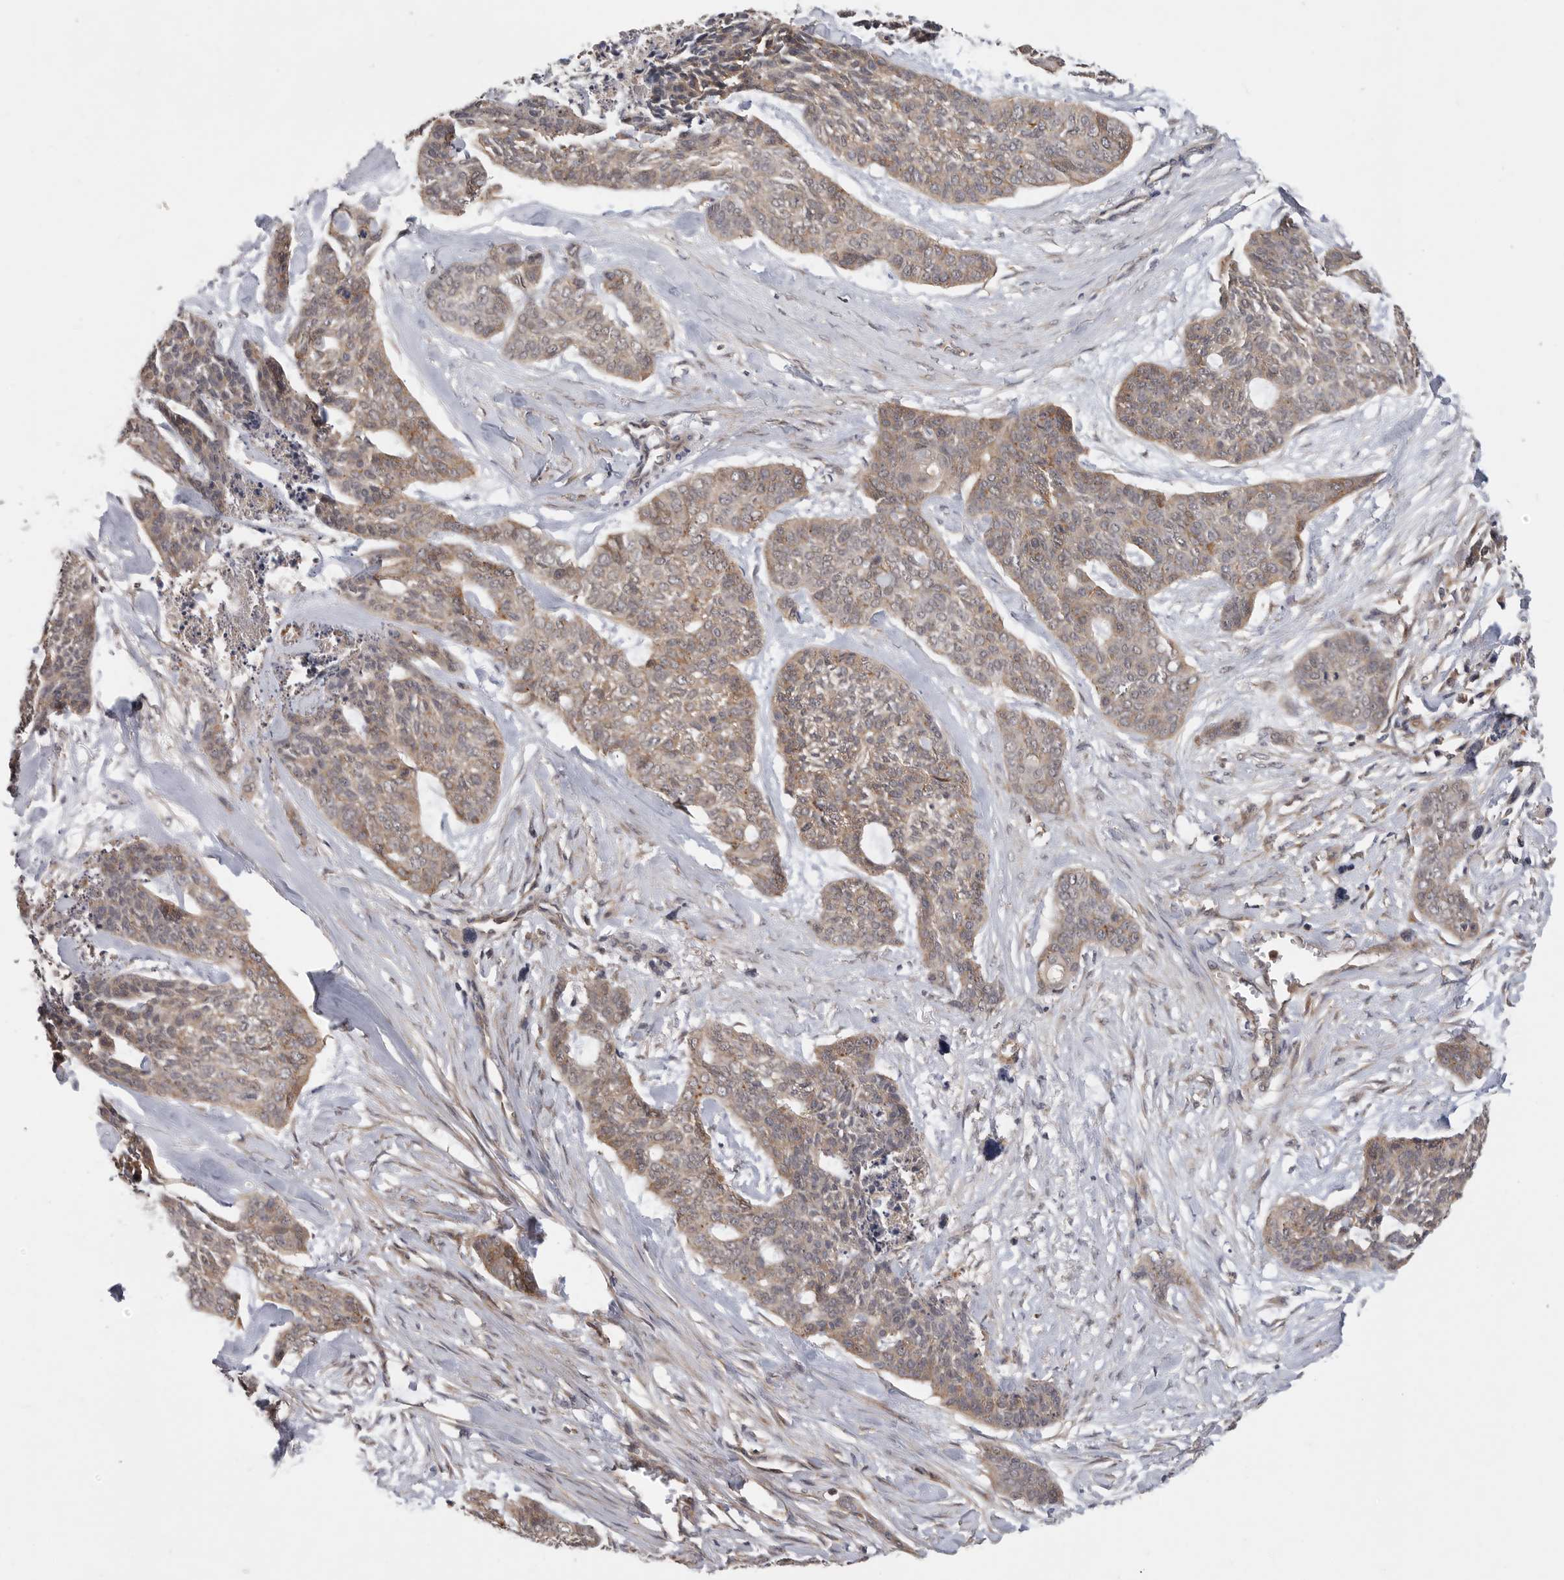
{"staining": {"intensity": "weak", "quantity": "25%-75%", "location": "cytoplasmic/membranous"}, "tissue": "skin cancer", "cell_type": "Tumor cells", "image_type": "cancer", "snomed": [{"axis": "morphology", "description": "Basal cell carcinoma"}, {"axis": "topography", "description": "Skin"}], "caption": "Immunohistochemistry (IHC) micrograph of skin cancer (basal cell carcinoma) stained for a protein (brown), which reveals low levels of weak cytoplasmic/membranous positivity in about 25%-75% of tumor cells.", "gene": "ZNF232", "patient": {"sex": "female", "age": 64}}